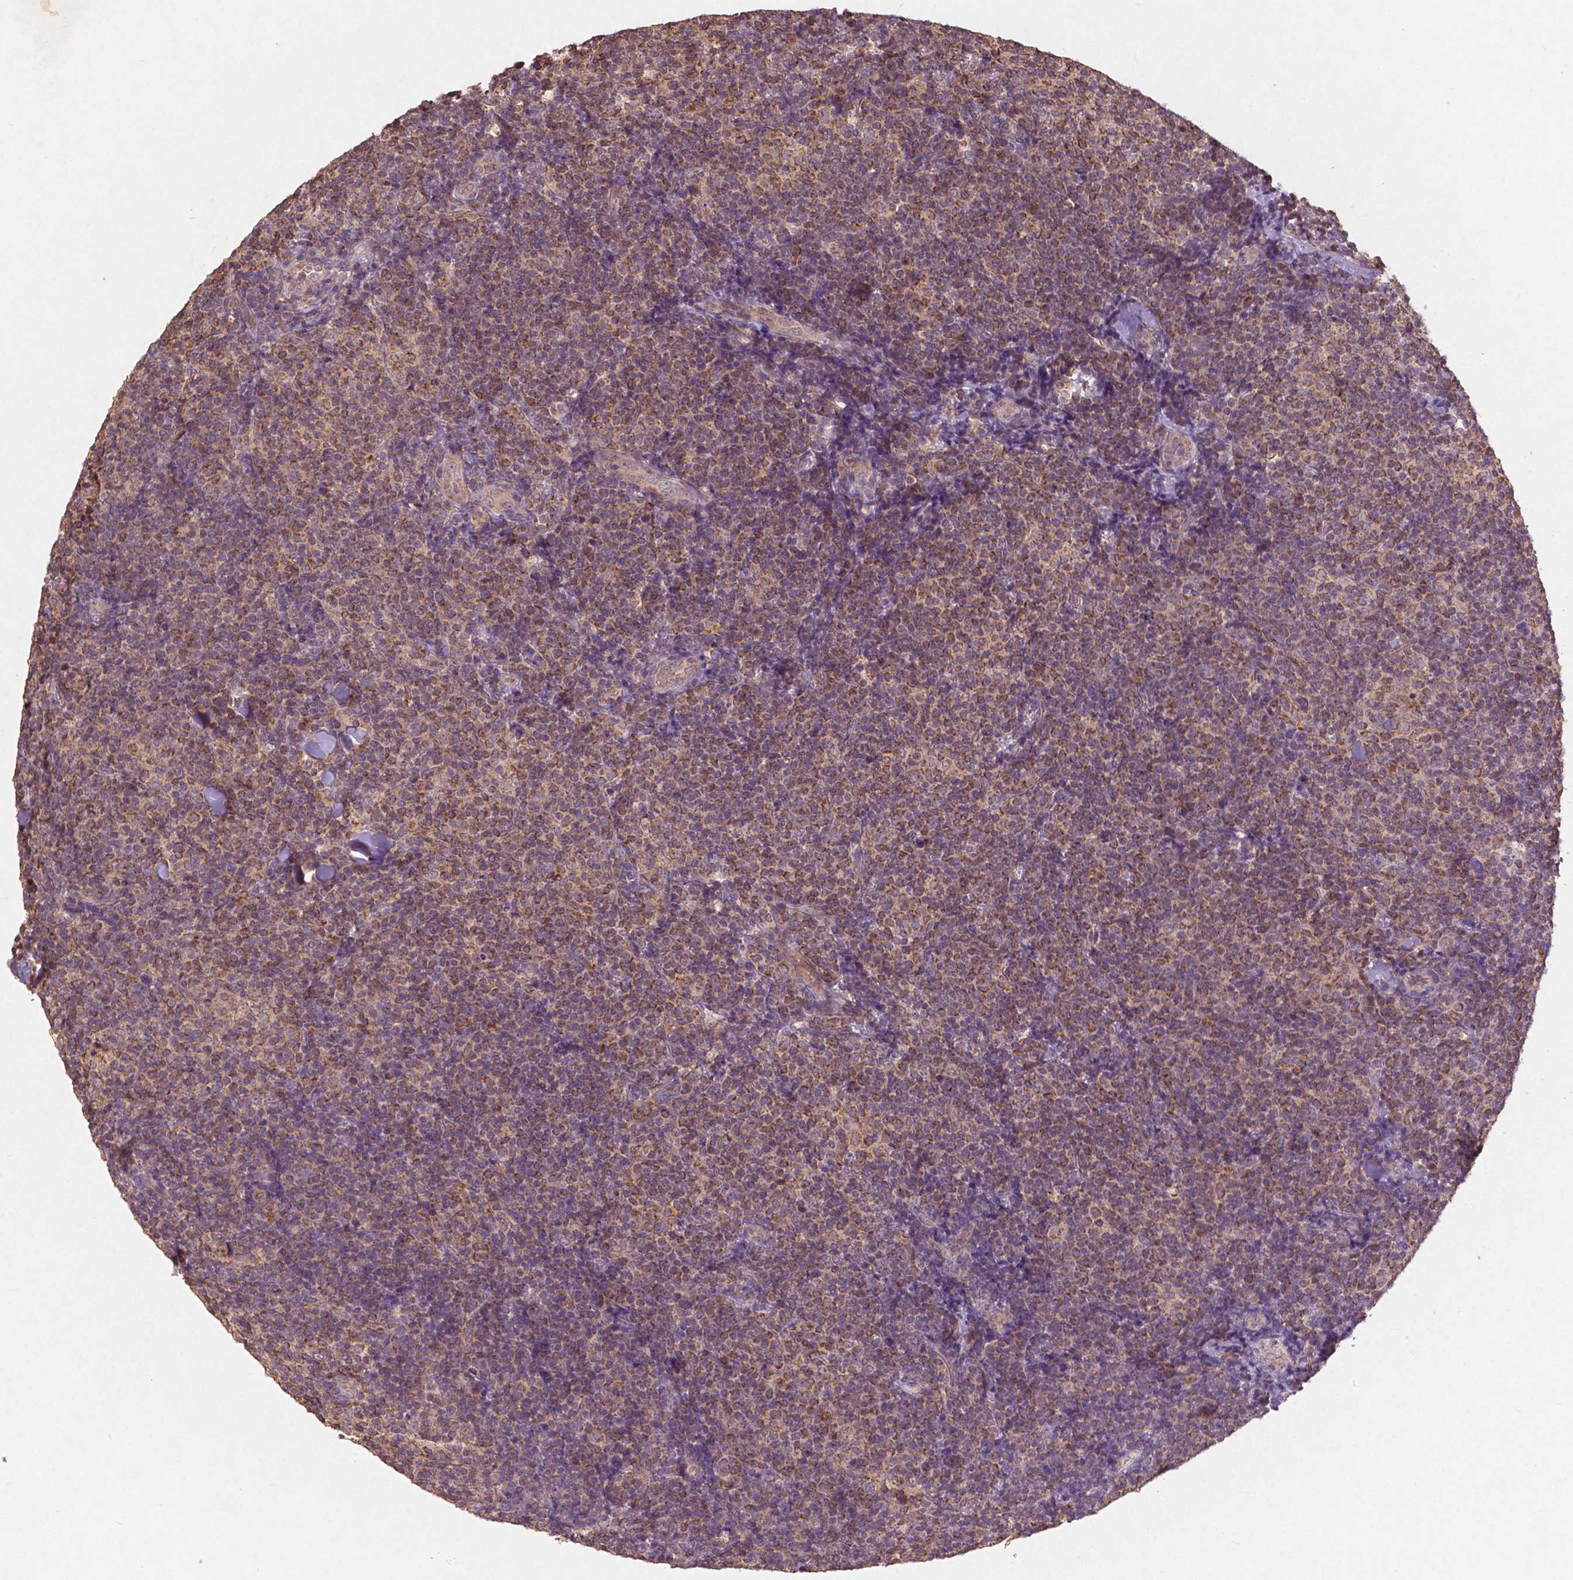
{"staining": {"intensity": "weak", "quantity": ">75%", "location": "cytoplasmic/membranous"}, "tissue": "lymphoma", "cell_type": "Tumor cells", "image_type": "cancer", "snomed": [{"axis": "morphology", "description": "Malignant lymphoma, non-Hodgkin's type, Low grade"}, {"axis": "topography", "description": "Lymph node"}], "caption": "Protein expression analysis of lymphoma demonstrates weak cytoplasmic/membranous staining in approximately >75% of tumor cells.", "gene": "ST6GALNAC5", "patient": {"sex": "female", "age": 56}}